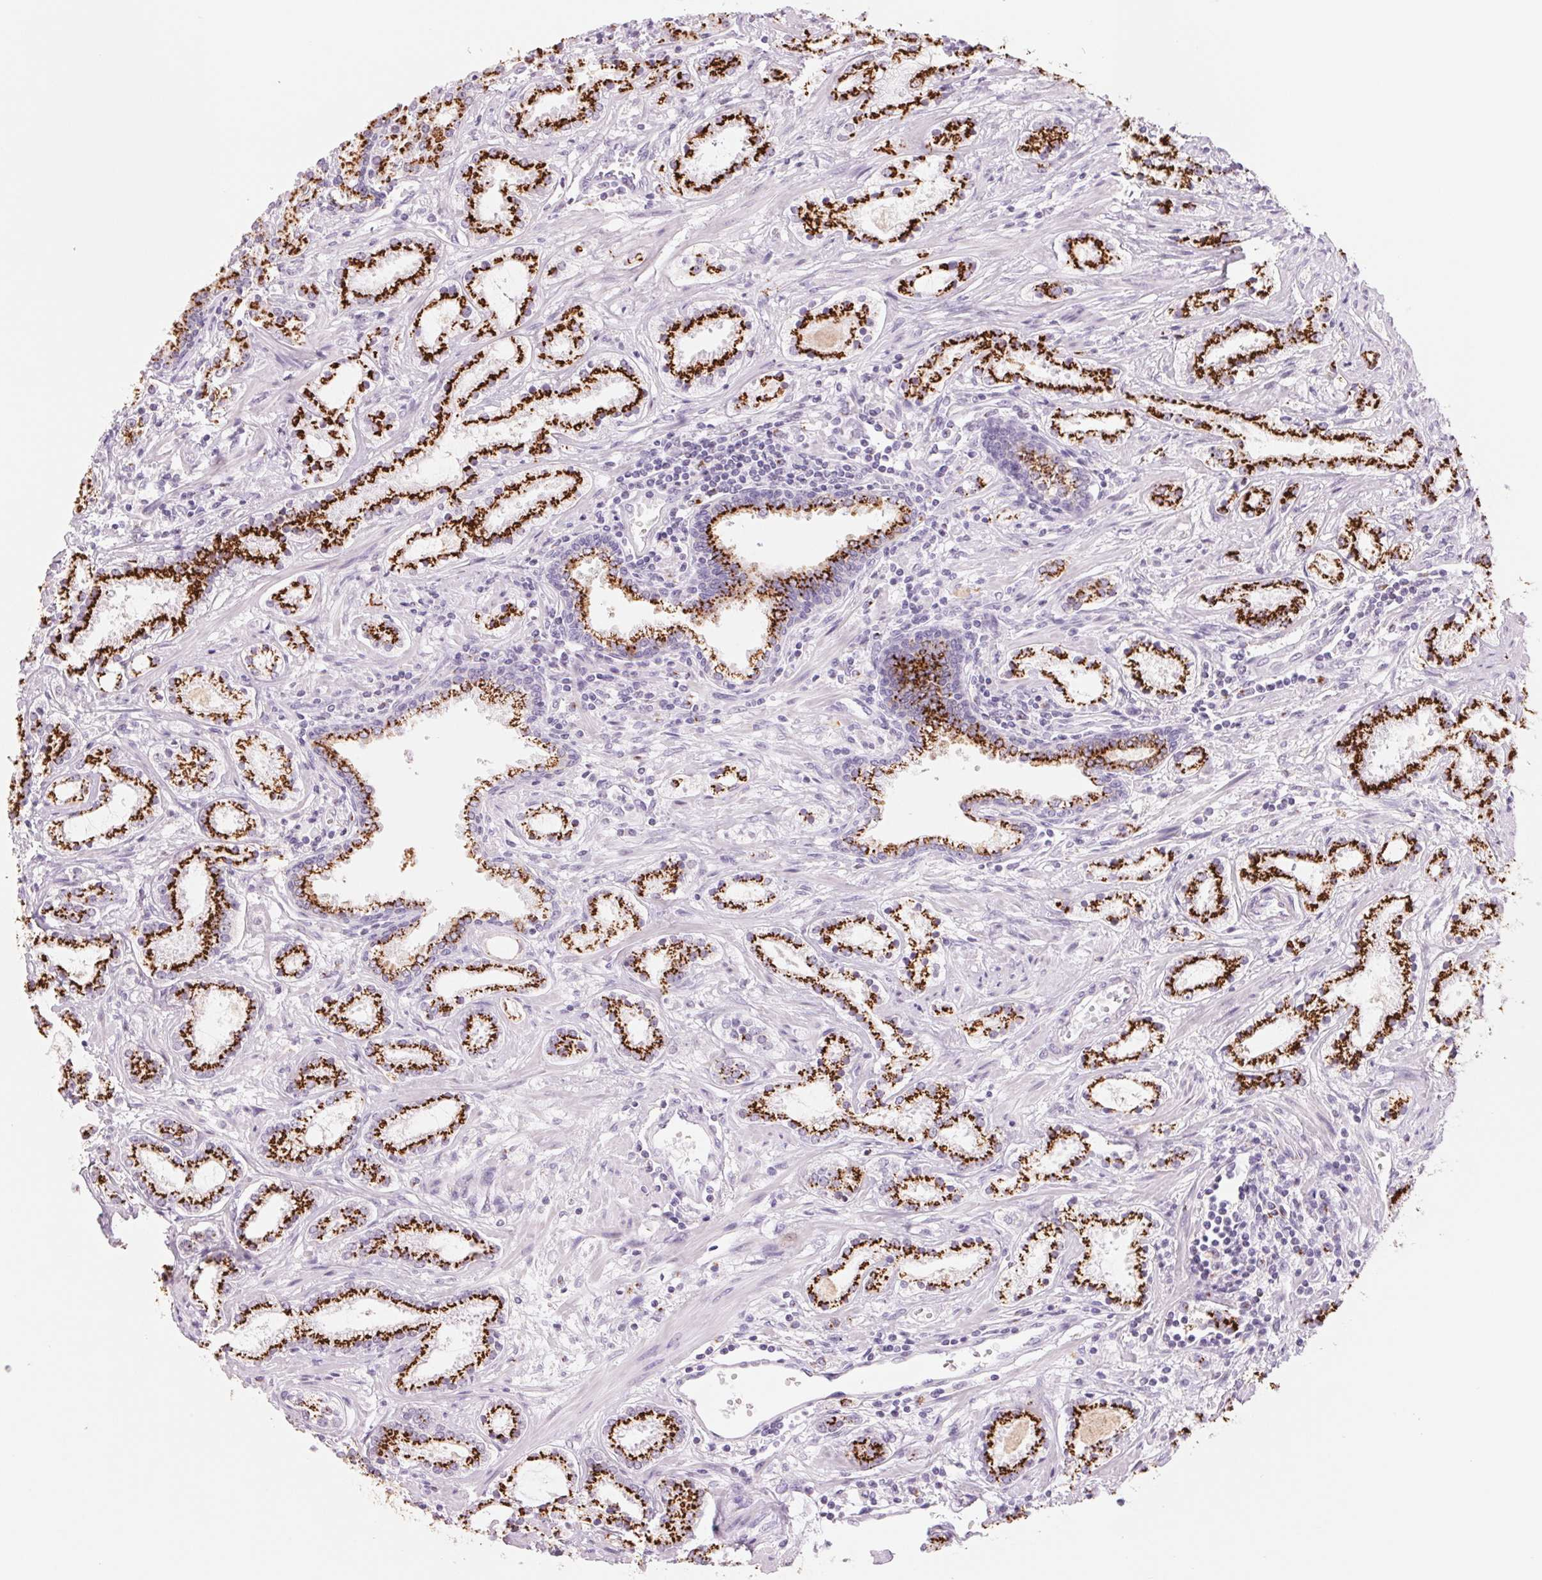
{"staining": {"intensity": "strong", "quantity": ">75%", "location": "cytoplasmic/membranous"}, "tissue": "prostate cancer", "cell_type": "Tumor cells", "image_type": "cancer", "snomed": [{"axis": "morphology", "description": "Adenocarcinoma, Medium grade"}, {"axis": "topography", "description": "Prostate"}], "caption": "This image displays adenocarcinoma (medium-grade) (prostate) stained with immunohistochemistry (IHC) to label a protein in brown. The cytoplasmic/membranous of tumor cells show strong positivity for the protein. Nuclei are counter-stained blue.", "gene": "GALNT7", "patient": {"sex": "male", "age": 57}}